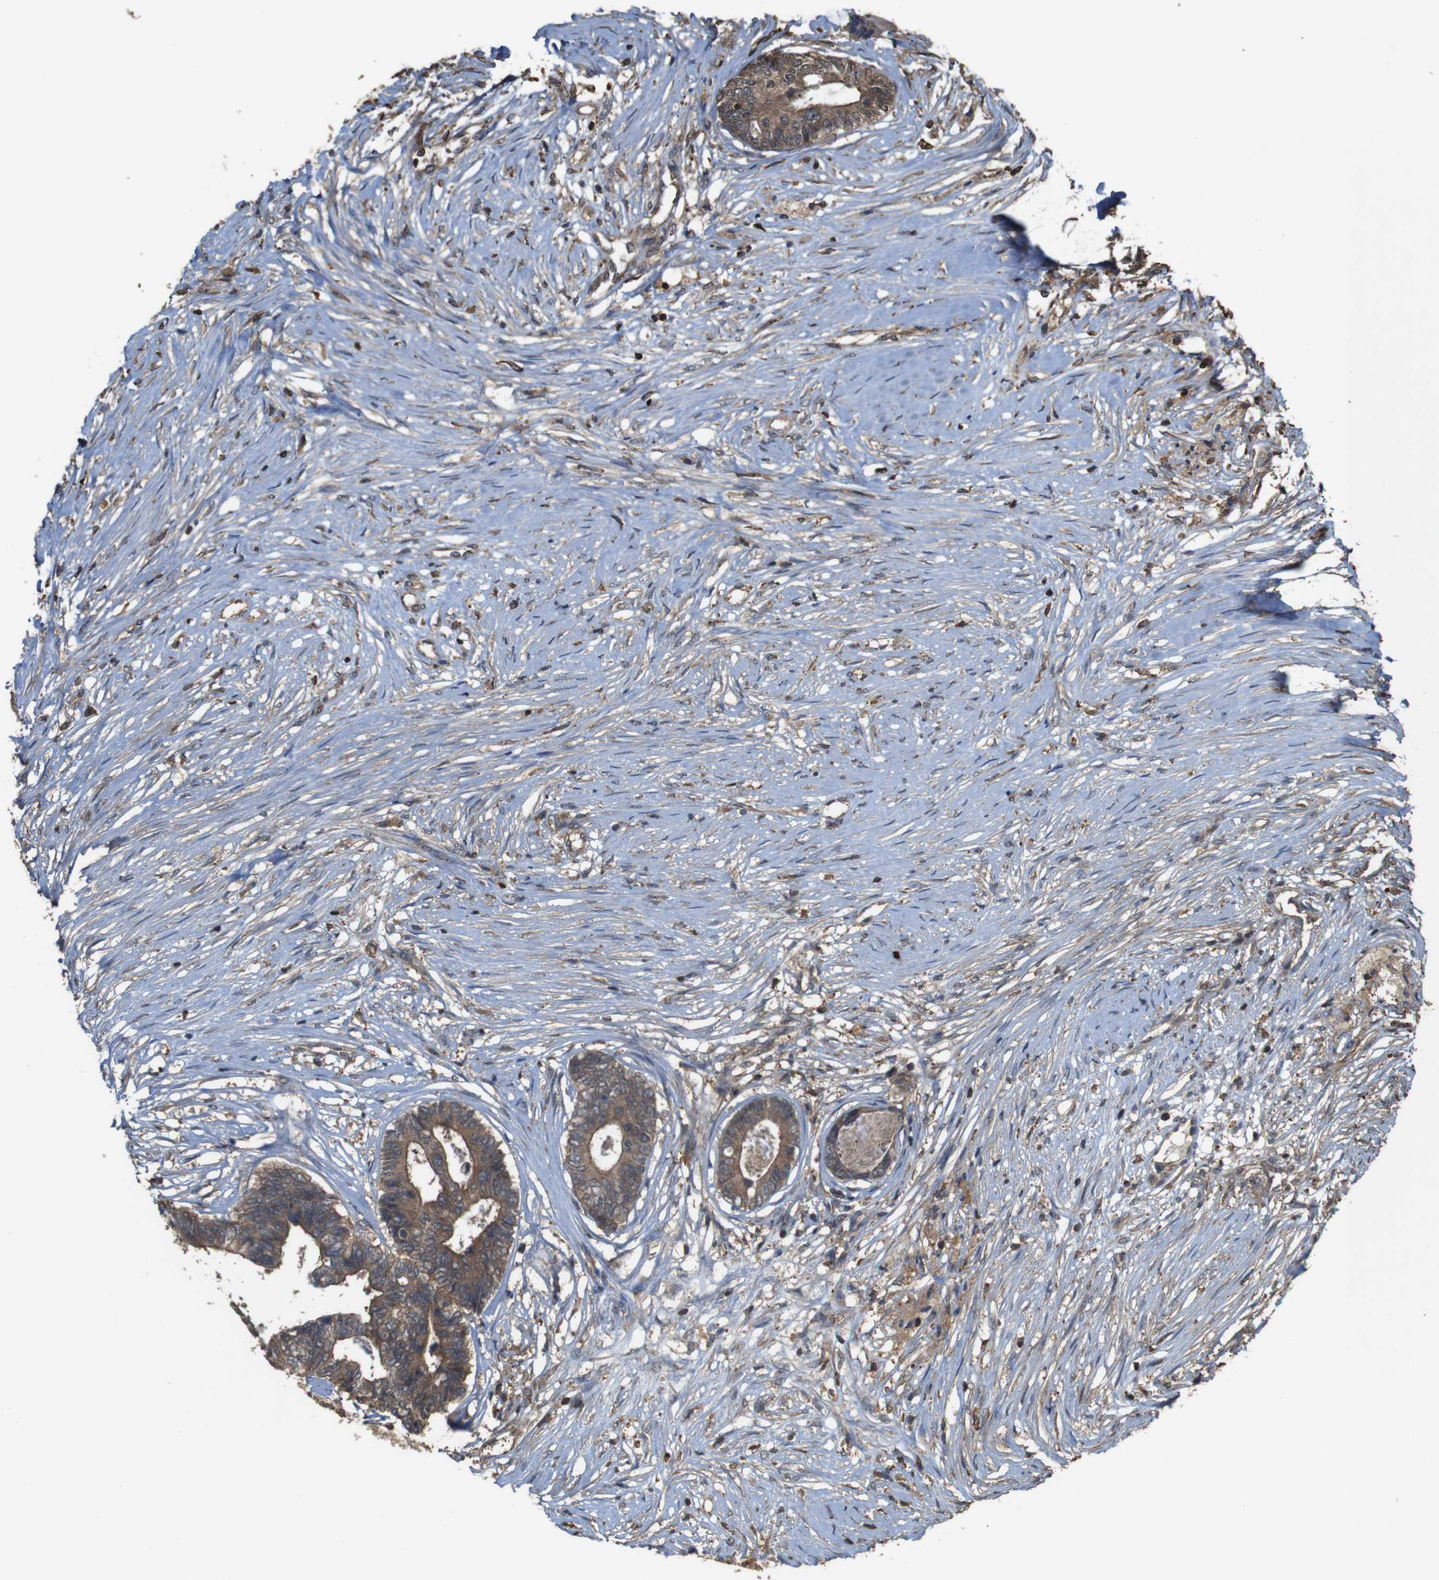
{"staining": {"intensity": "moderate", "quantity": ">75%", "location": "cytoplasmic/membranous"}, "tissue": "colorectal cancer", "cell_type": "Tumor cells", "image_type": "cancer", "snomed": [{"axis": "morphology", "description": "Adenocarcinoma, NOS"}, {"axis": "topography", "description": "Rectum"}], "caption": "This micrograph reveals adenocarcinoma (colorectal) stained with IHC to label a protein in brown. The cytoplasmic/membranous of tumor cells show moderate positivity for the protein. Nuclei are counter-stained blue.", "gene": "BAG4", "patient": {"sex": "male", "age": 63}}